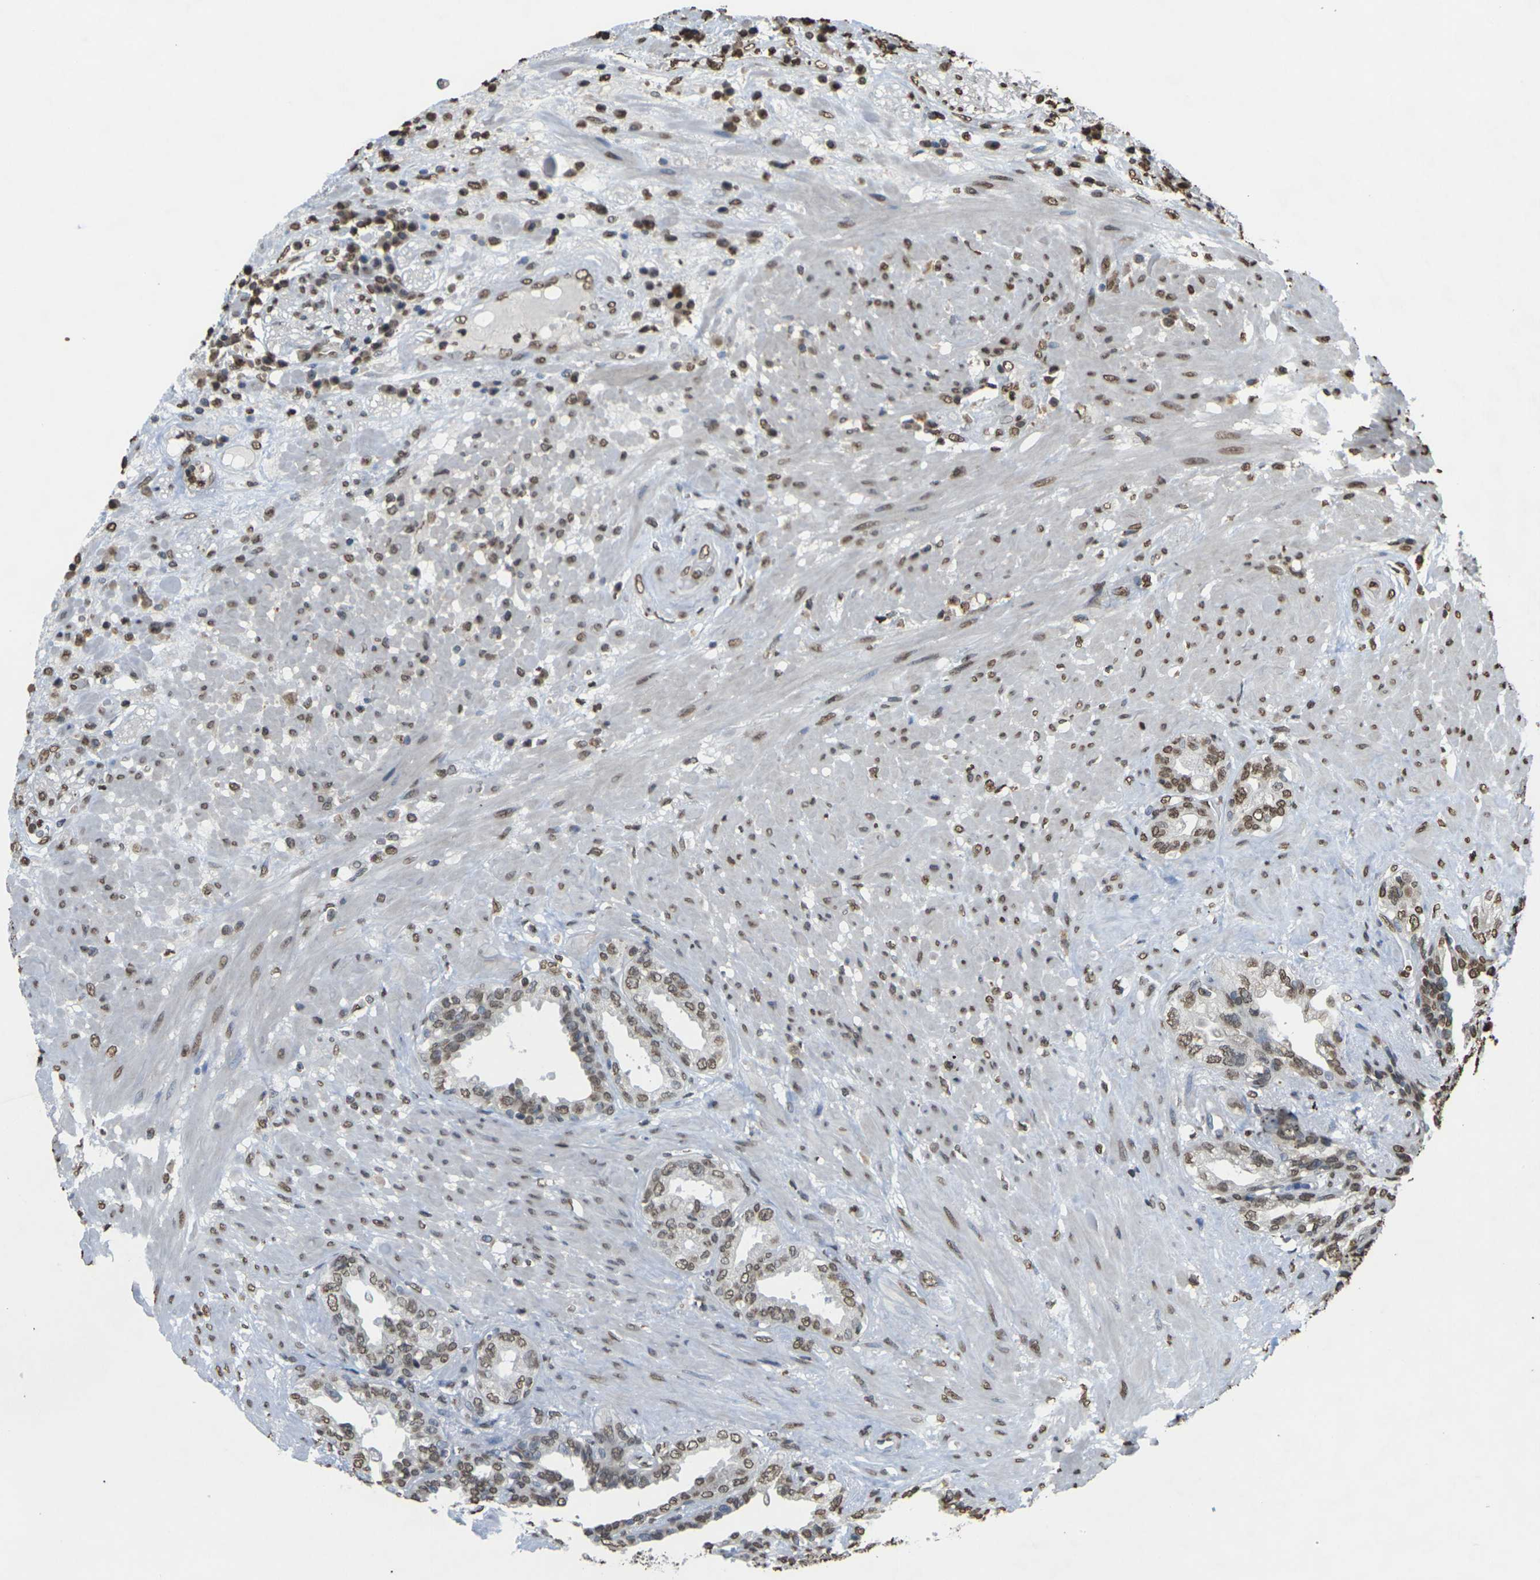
{"staining": {"intensity": "strong", "quantity": "25%-75%", "location": "nuclear"}, "tissue": "seminal vesicle", "cell_type": "Glandular cells", "image_type": "normal", "snomed": [{"axis": "morphology", "description": "Normal tissue, NOS"}, {"axis": "topography", "description": "Seminal veicle"}], "caption": "Protein staining by IHC displays strong nuclear expression in approximately 25%-75% of glandular cells in benign seminal vesicle. (DAB (3,3'-diaminobenzidine) IHC, brown staining for protein, blue staining for nuclei).", "gene": "EMSY", "patient": {"sex": "male", "age": 61}}